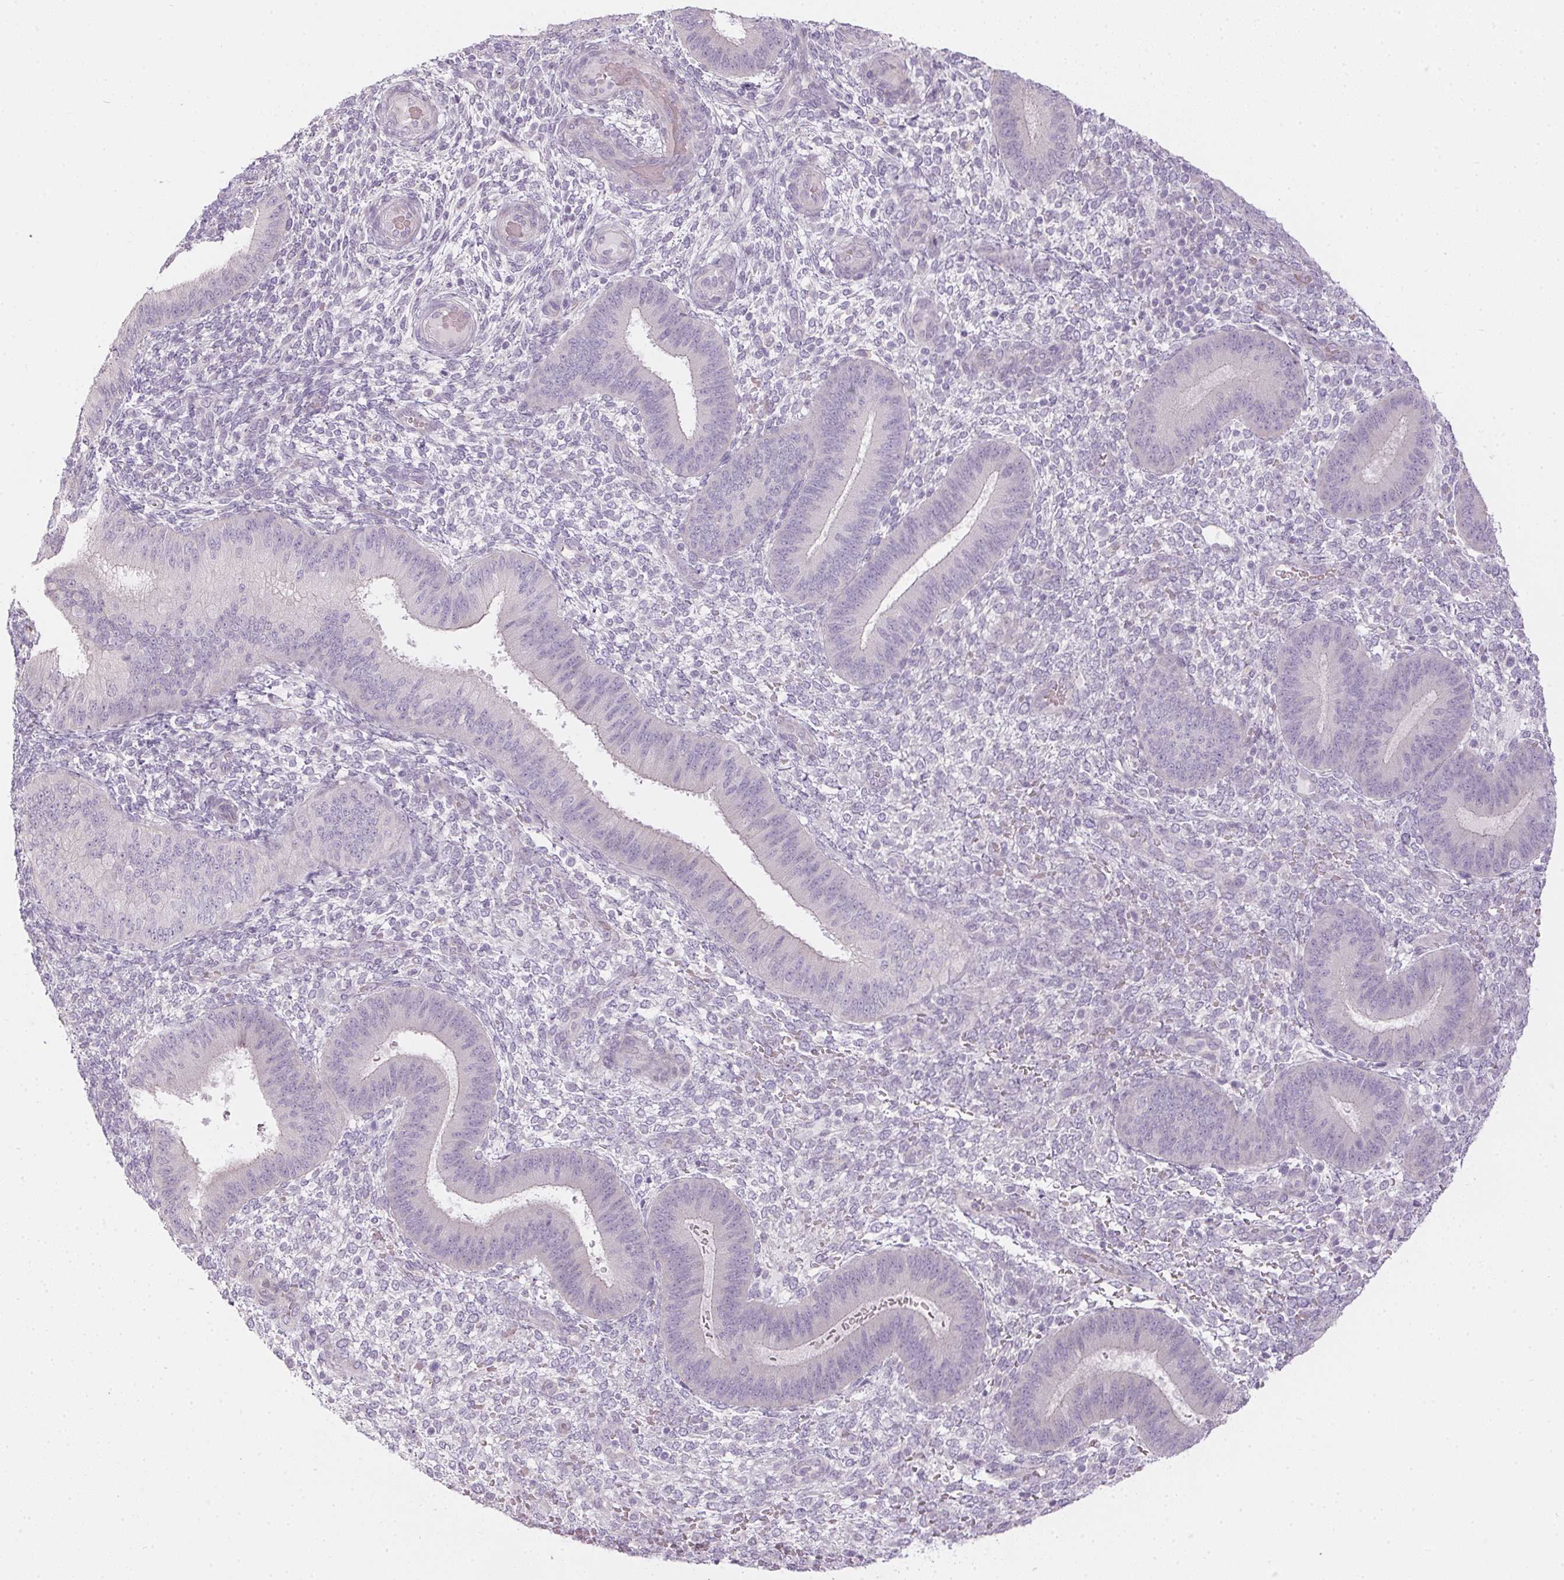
{"staining": {"intensity": "negative", "quantity": "none", "location": "none"}, "tissue": "endometrium", "cell_type": "Cells in endometrial stroma", "image_type": "normal", "snomed": [{"axis": "morphology", "description": "Normal tissue, NOS"}, {"axis": "topography", "description": "Endometrium"}], "caption": "Histopathology image shows no significant protein expression in cells in endometrial stroma of benign endometrium.", "gene": "CTCFL", "patient": {"sex": "female", "age": 39}}